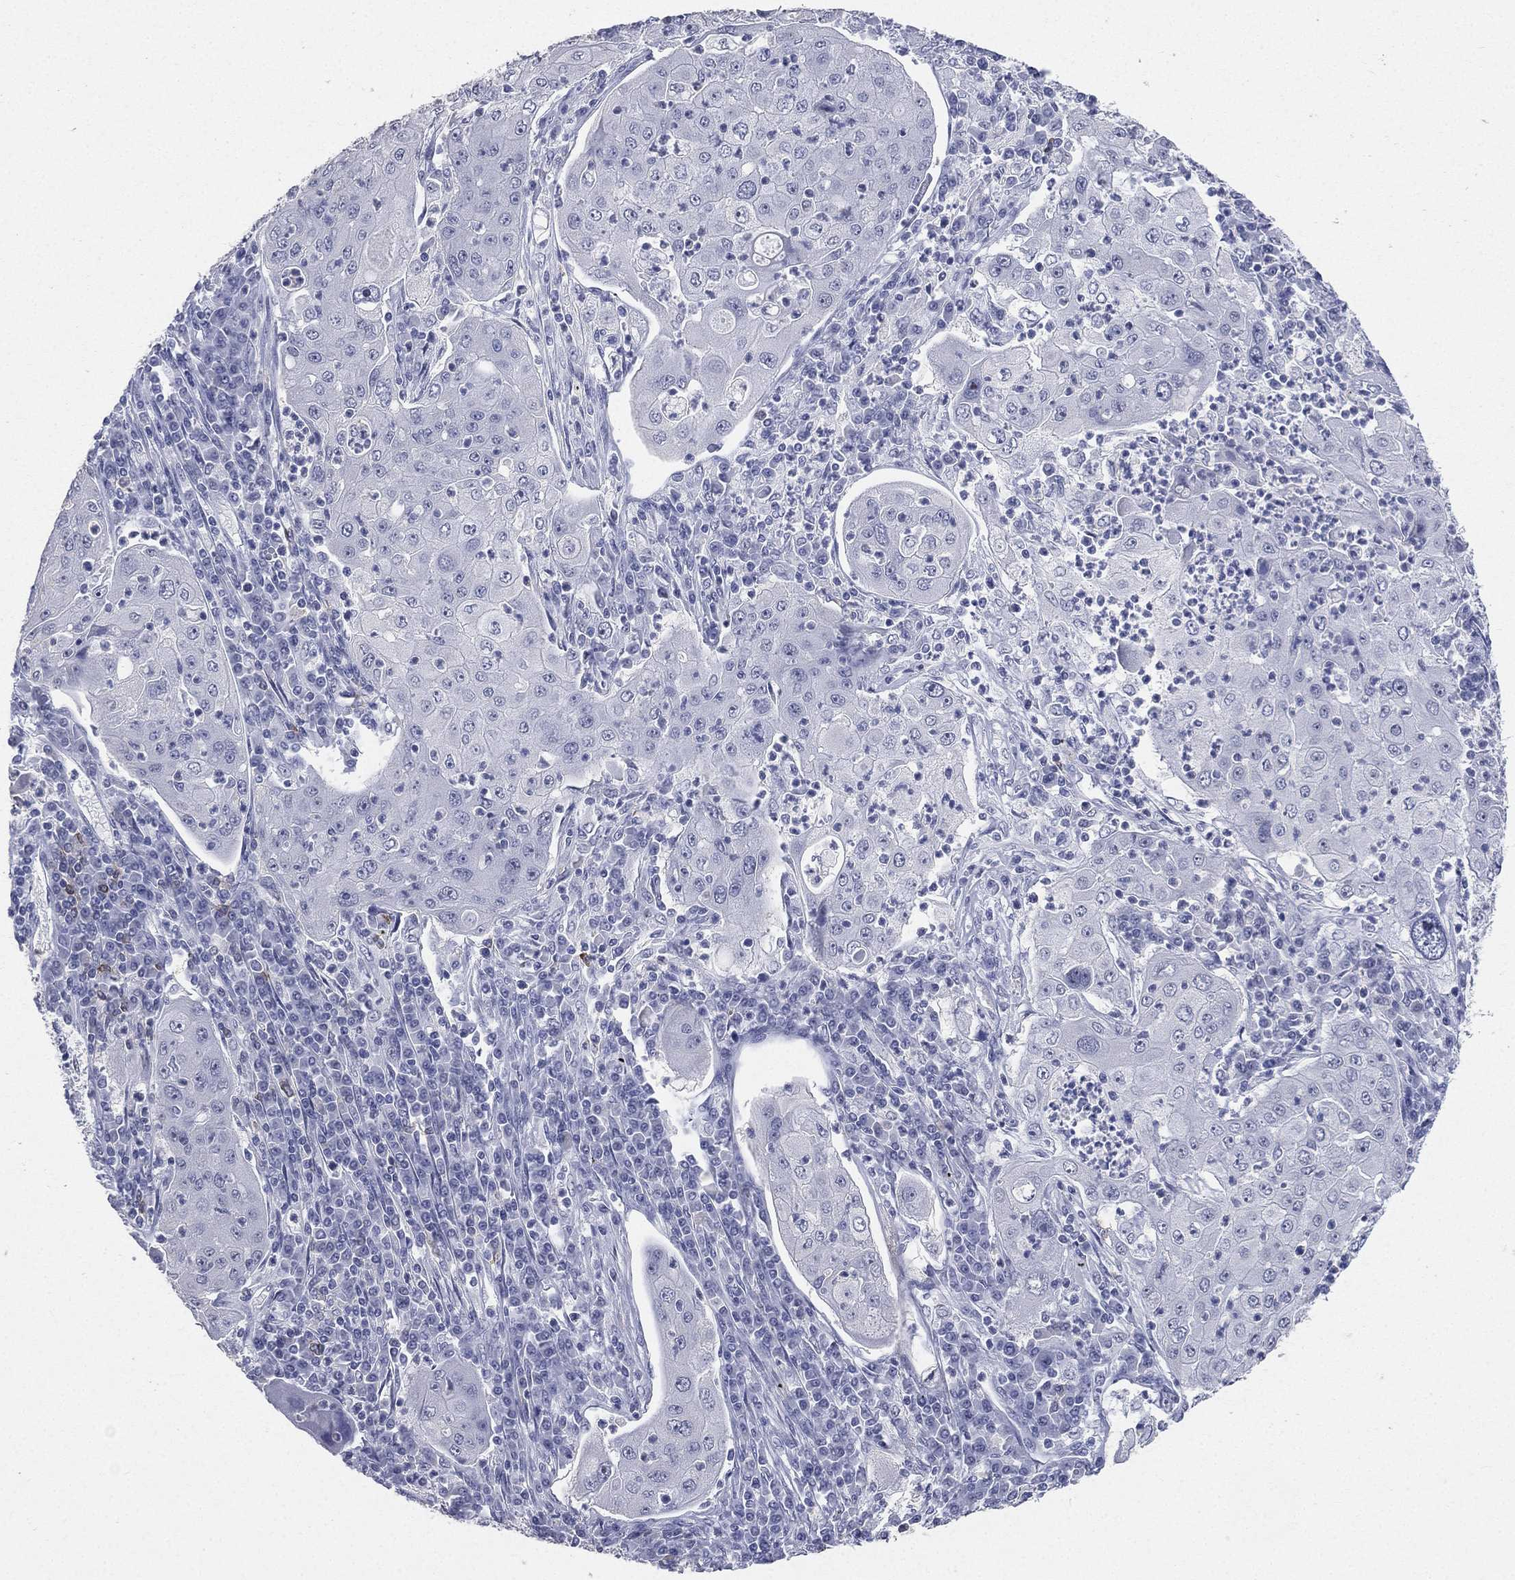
{"staining": {"intensity": "negative", "quantity": "none", "location": "none"}, "tissue": "lung cancer", "cell_type": "Tumor cells", "image_type": "cancer", "snomed": [{"axis": "morphology", "description": "Squamous cell carcinoma, NOS"}, {"axis": "topography", "description": "Lung"}], "caption": "The immunohistochemistry histopathology image has no significant staining in tumor cells of squamous cell carcinoma (lung) tissue.", "gene": "CD22", "patient": {"sex": "female", "age": 59}}